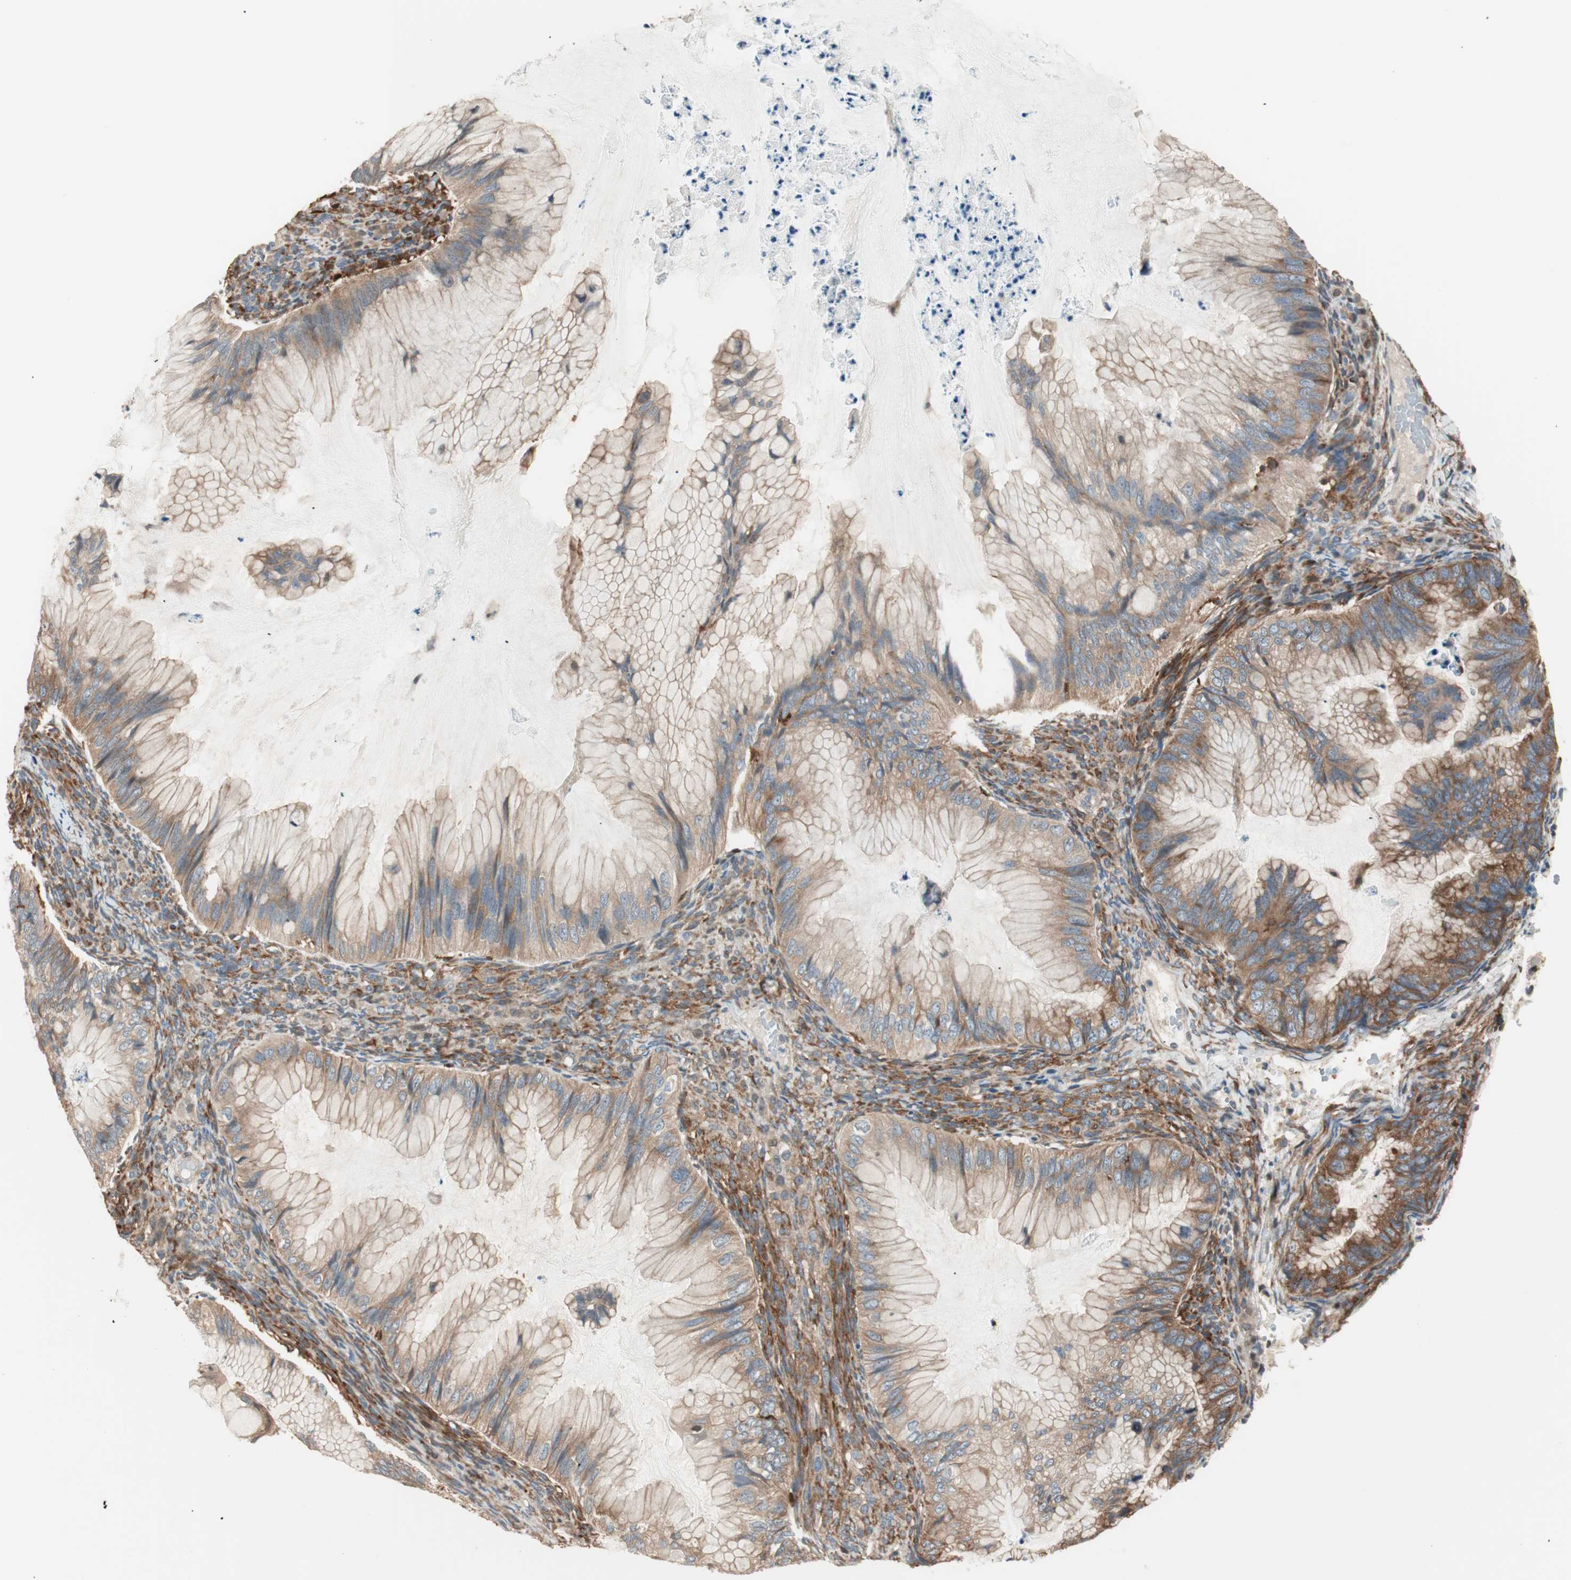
{"staining": {"intensity": "strong", "quantity": ">75%", "location": "cytoplasmic/membranous"}, "tissue": "ovarian cancer", "cell_type": "Tumor cells", "image_type": "cancer", "snomed": [{"axis": "morphology", "description": "Cystadenocarcinoma, mucinous, NOS"}, {"axis": "topography", "description": "Ovary"}], "caption": "Tumor cells show high levels of strong cytoplasmic/membranous expression in about >75% of cells in human ovarian cancer.", "gene": "BIN1", "patient": {"sex": "female", "age": 36}}